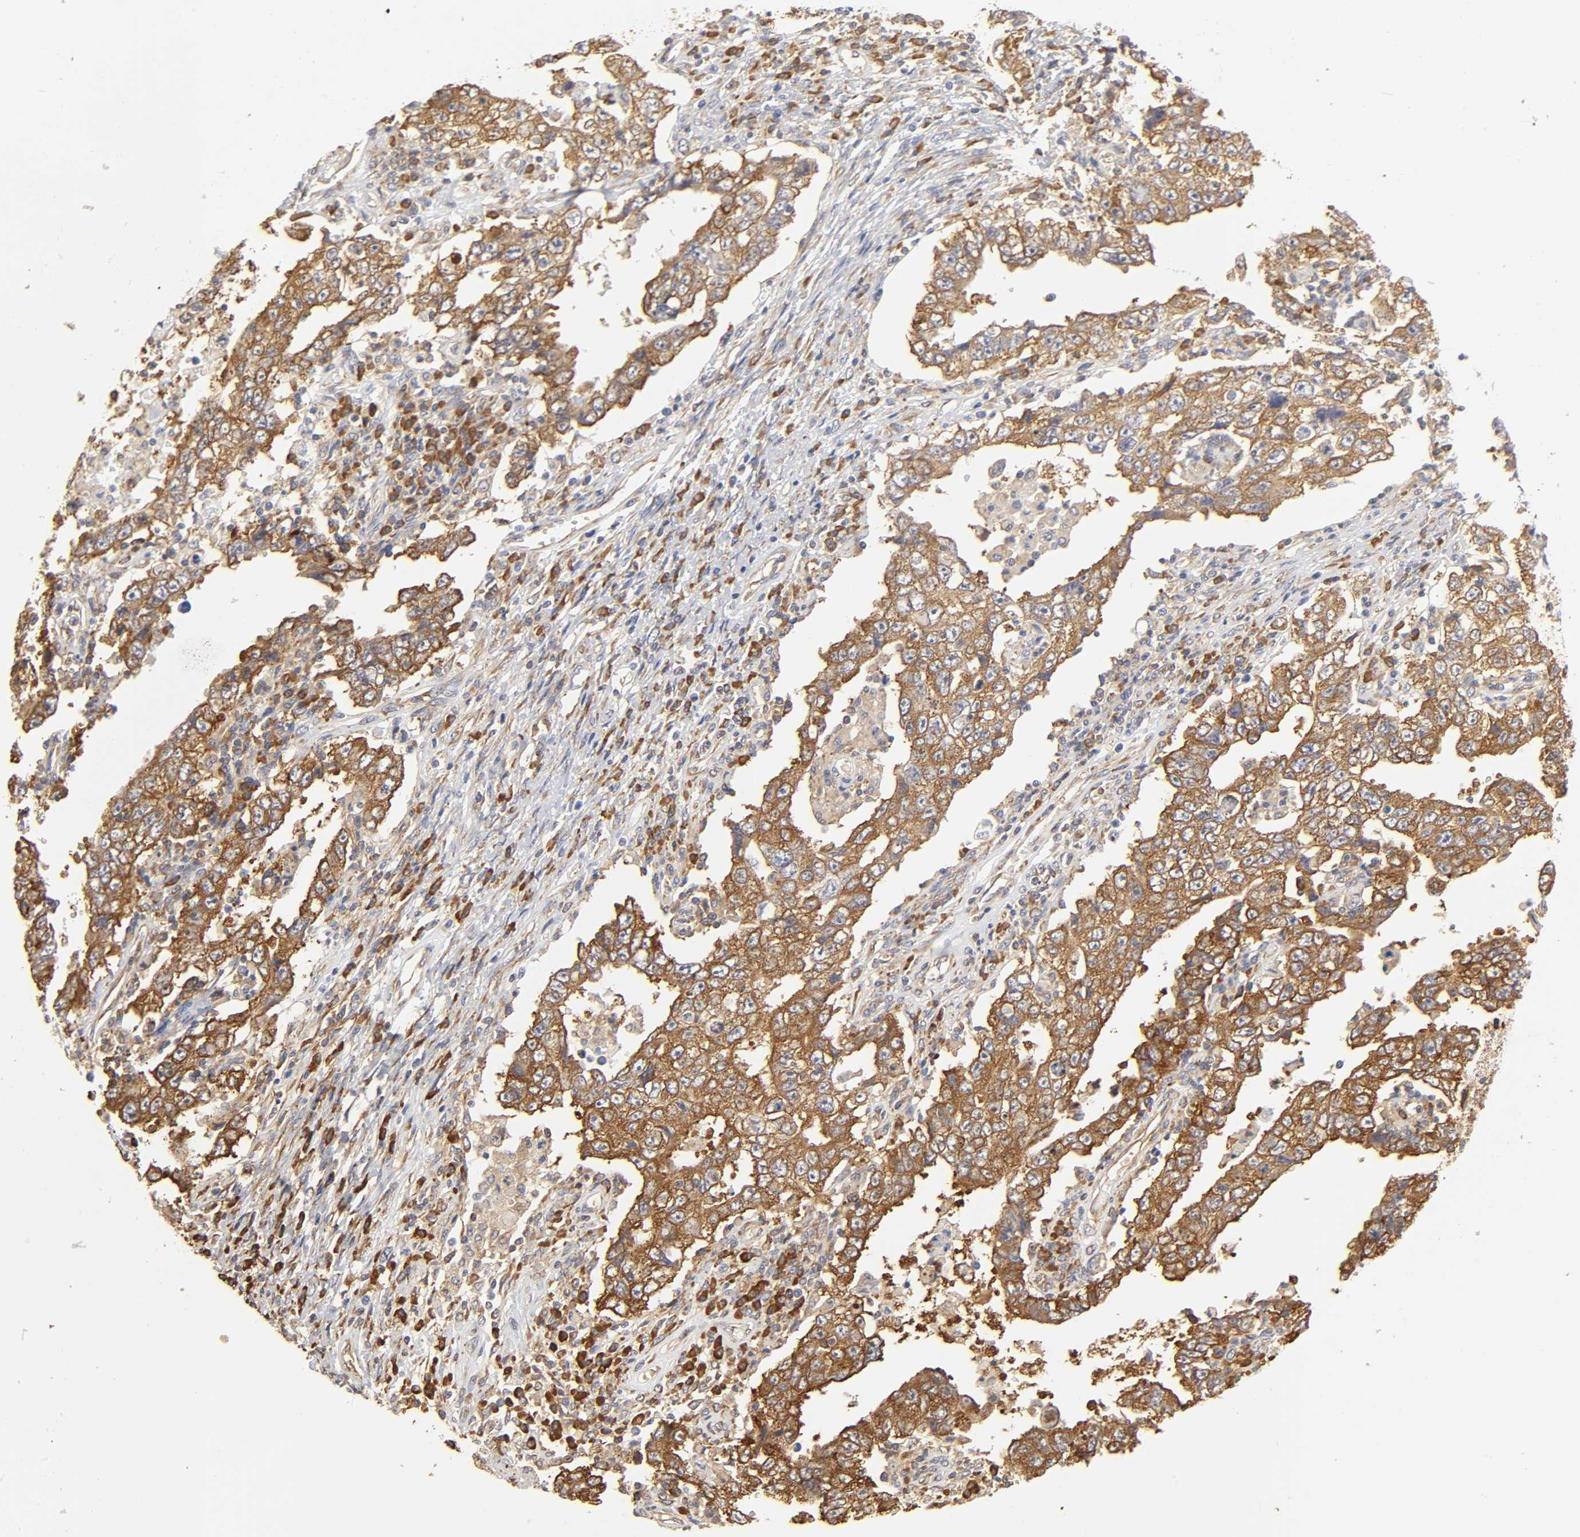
{"staining": {"intensity": "strong", "quantity": ">75%", "location": "cytoplasmic/membranous"}, "tissue": "testis cancer", "cell_type": "Tumor cells", "image_type": "cancer", "snomed": [{"axis": "morphology", "description": "Carcinoma, Embryonal, NOS"}, {"axis": "topography", "description": "Testis"}], "caption": "Protein positivity by immunohistochemistry reveals strong cytoplasmic/membranous positivity in about >75% of tumor cells in testis cancer (embryonal carcinoma). (DAB = brown stain, brightfield microscopy at high magnification).", "gene": "RPL14", "patient": {"sex": "male", "age": 26}}